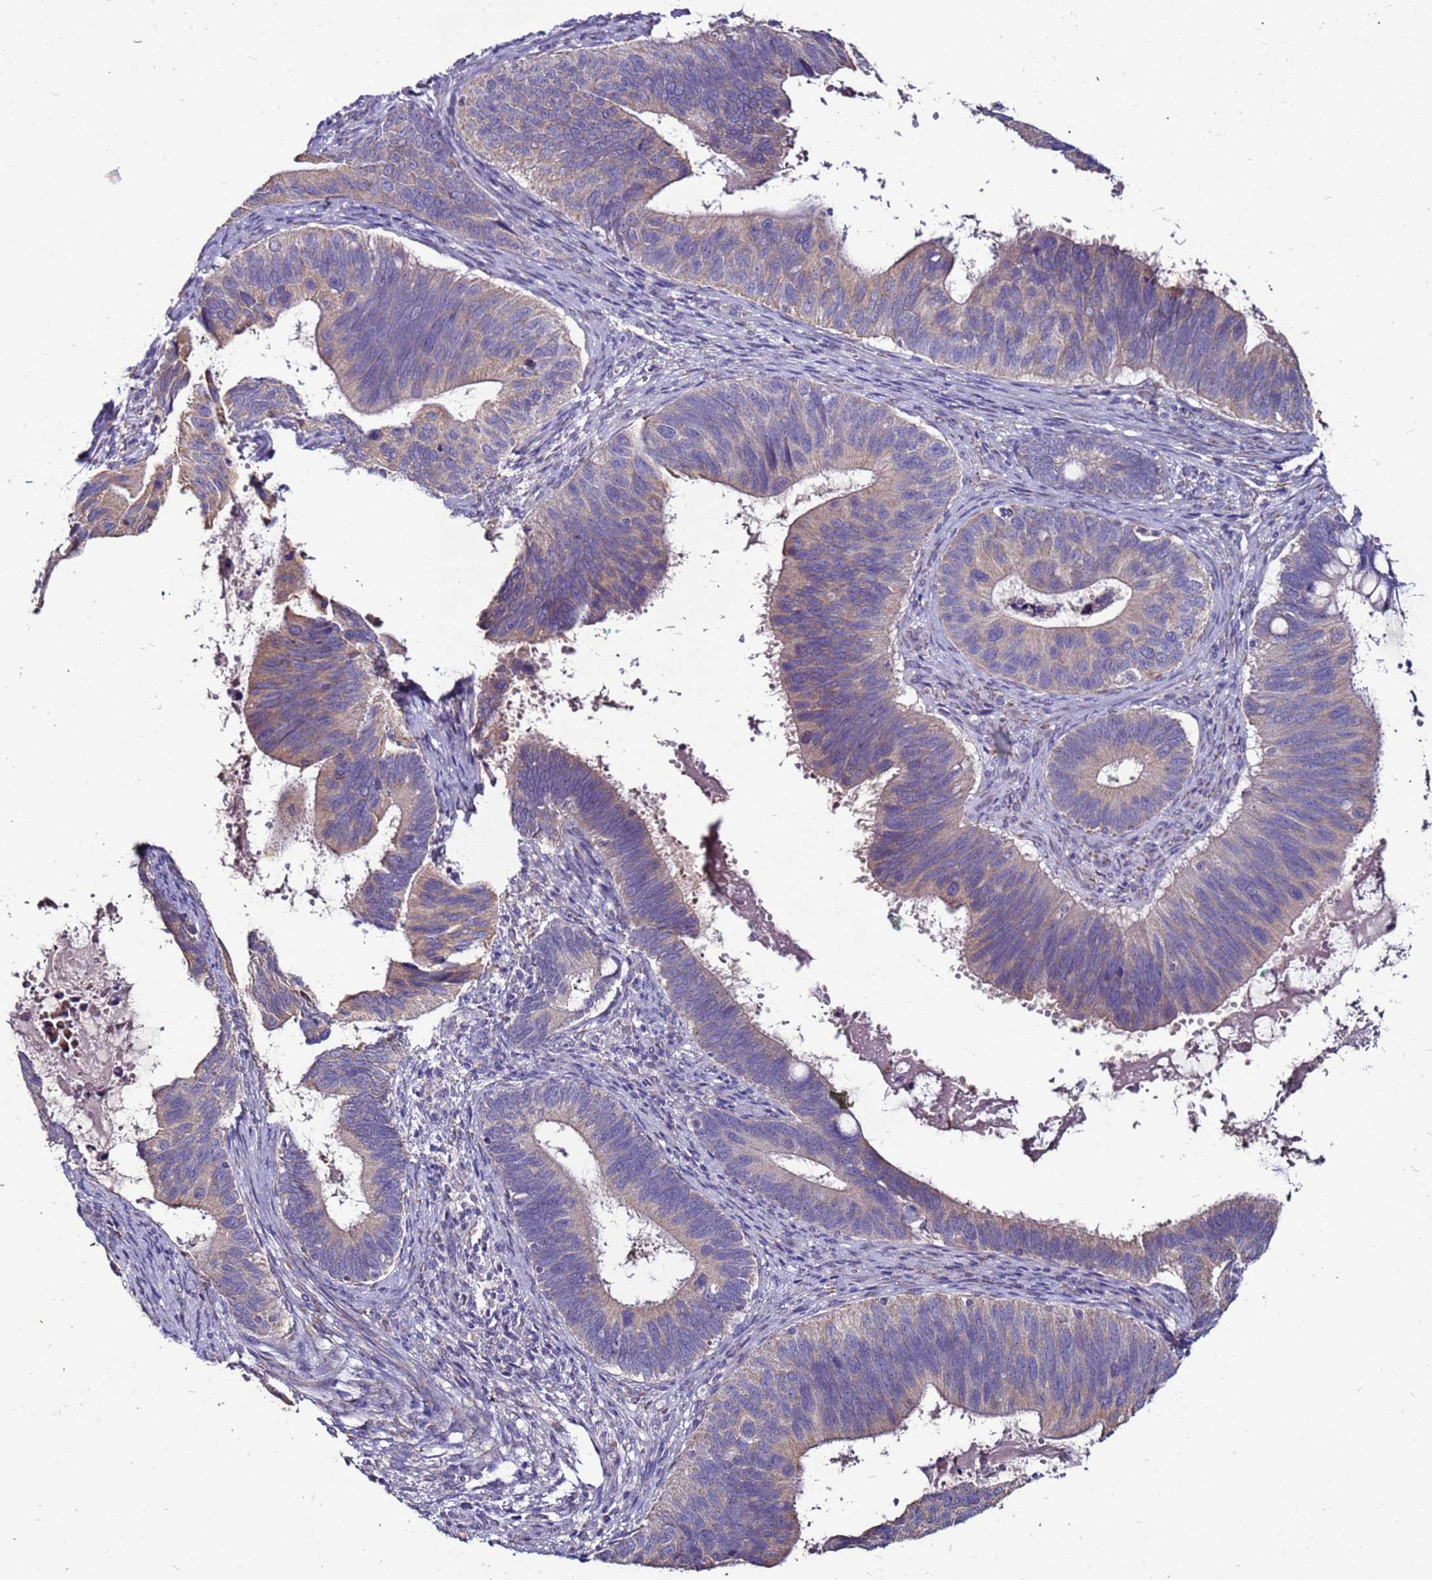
{"staining": {"intensity": "weak", "quantity": ">75%", "location": "cytoplasmic/membranous"}, "tissue": "cervical cancer", "cell_type": "Tumor cells", "image_type": "cancer", "snomed": [{"axis": "morphology", "description": "Adenocarcinoma, NOS"}, {"axis": "topography", "description": "Cervix"}], "caption": "This is a photomicrograph of immunohistochemistry (IHC) staining of adenocarcinoma (cervical), which shows weak staining in the cytoplasmic/membranous of tumor cells.", "gene": "SLC44A3", "patient": {"sex": "female", "age": 42}}